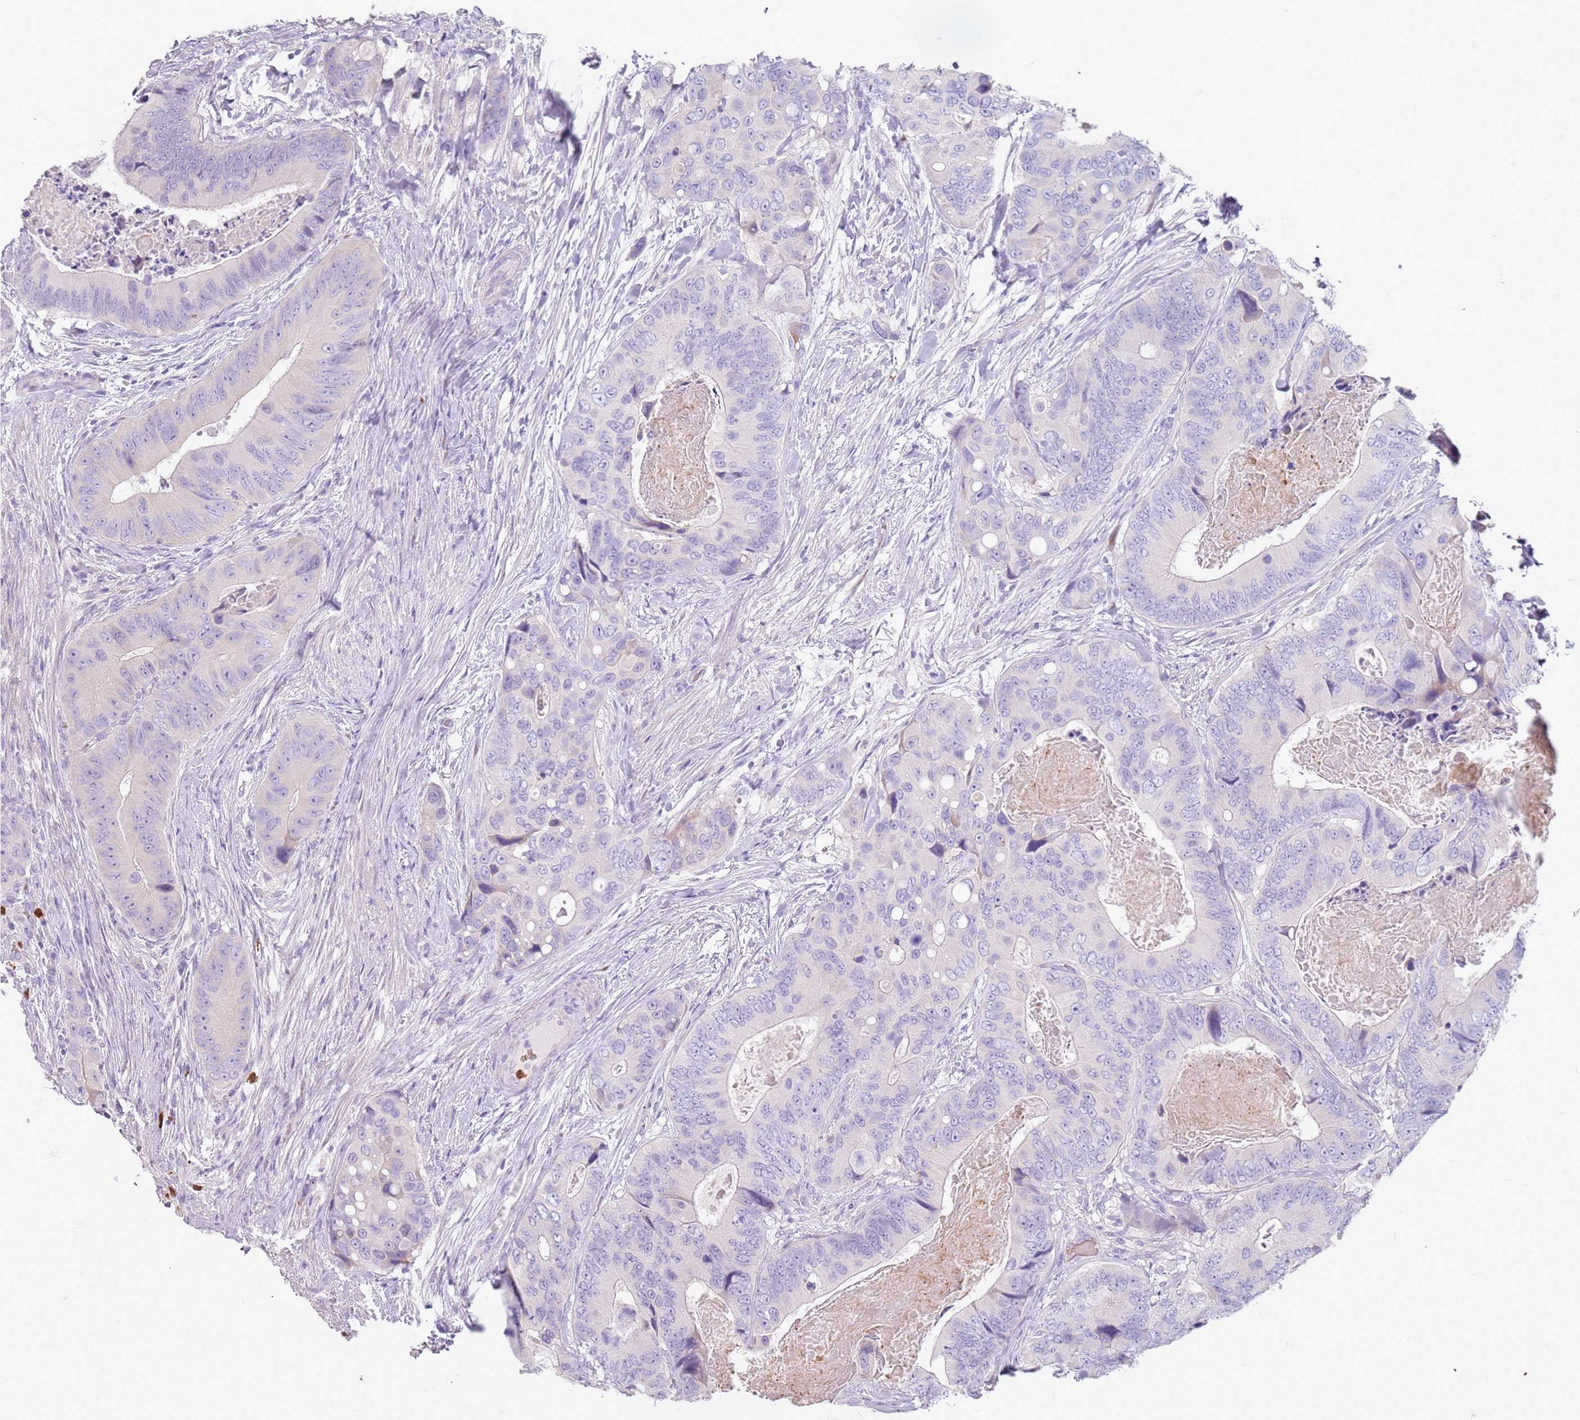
{"staining": {"intensity": "negative", "quantity": "none", "location": "none"}, "tissue": "colorectal cancer", "cell_type": "Tumor cells", "image_type": "cancer", "snomed": [{"axis": "morphology", "description": "Adenocarcinoma, NOS"}, {"axis": "topography", "description": "Colon"}], "caption": "Immunohistochemistry histopathology image of human colorectal adenocarcinoma stained for a protein (brown), which exhibits no positivity in tumor cells.", "gene": "CD40LG", "patient": {"sex": "male", "age": 84}}